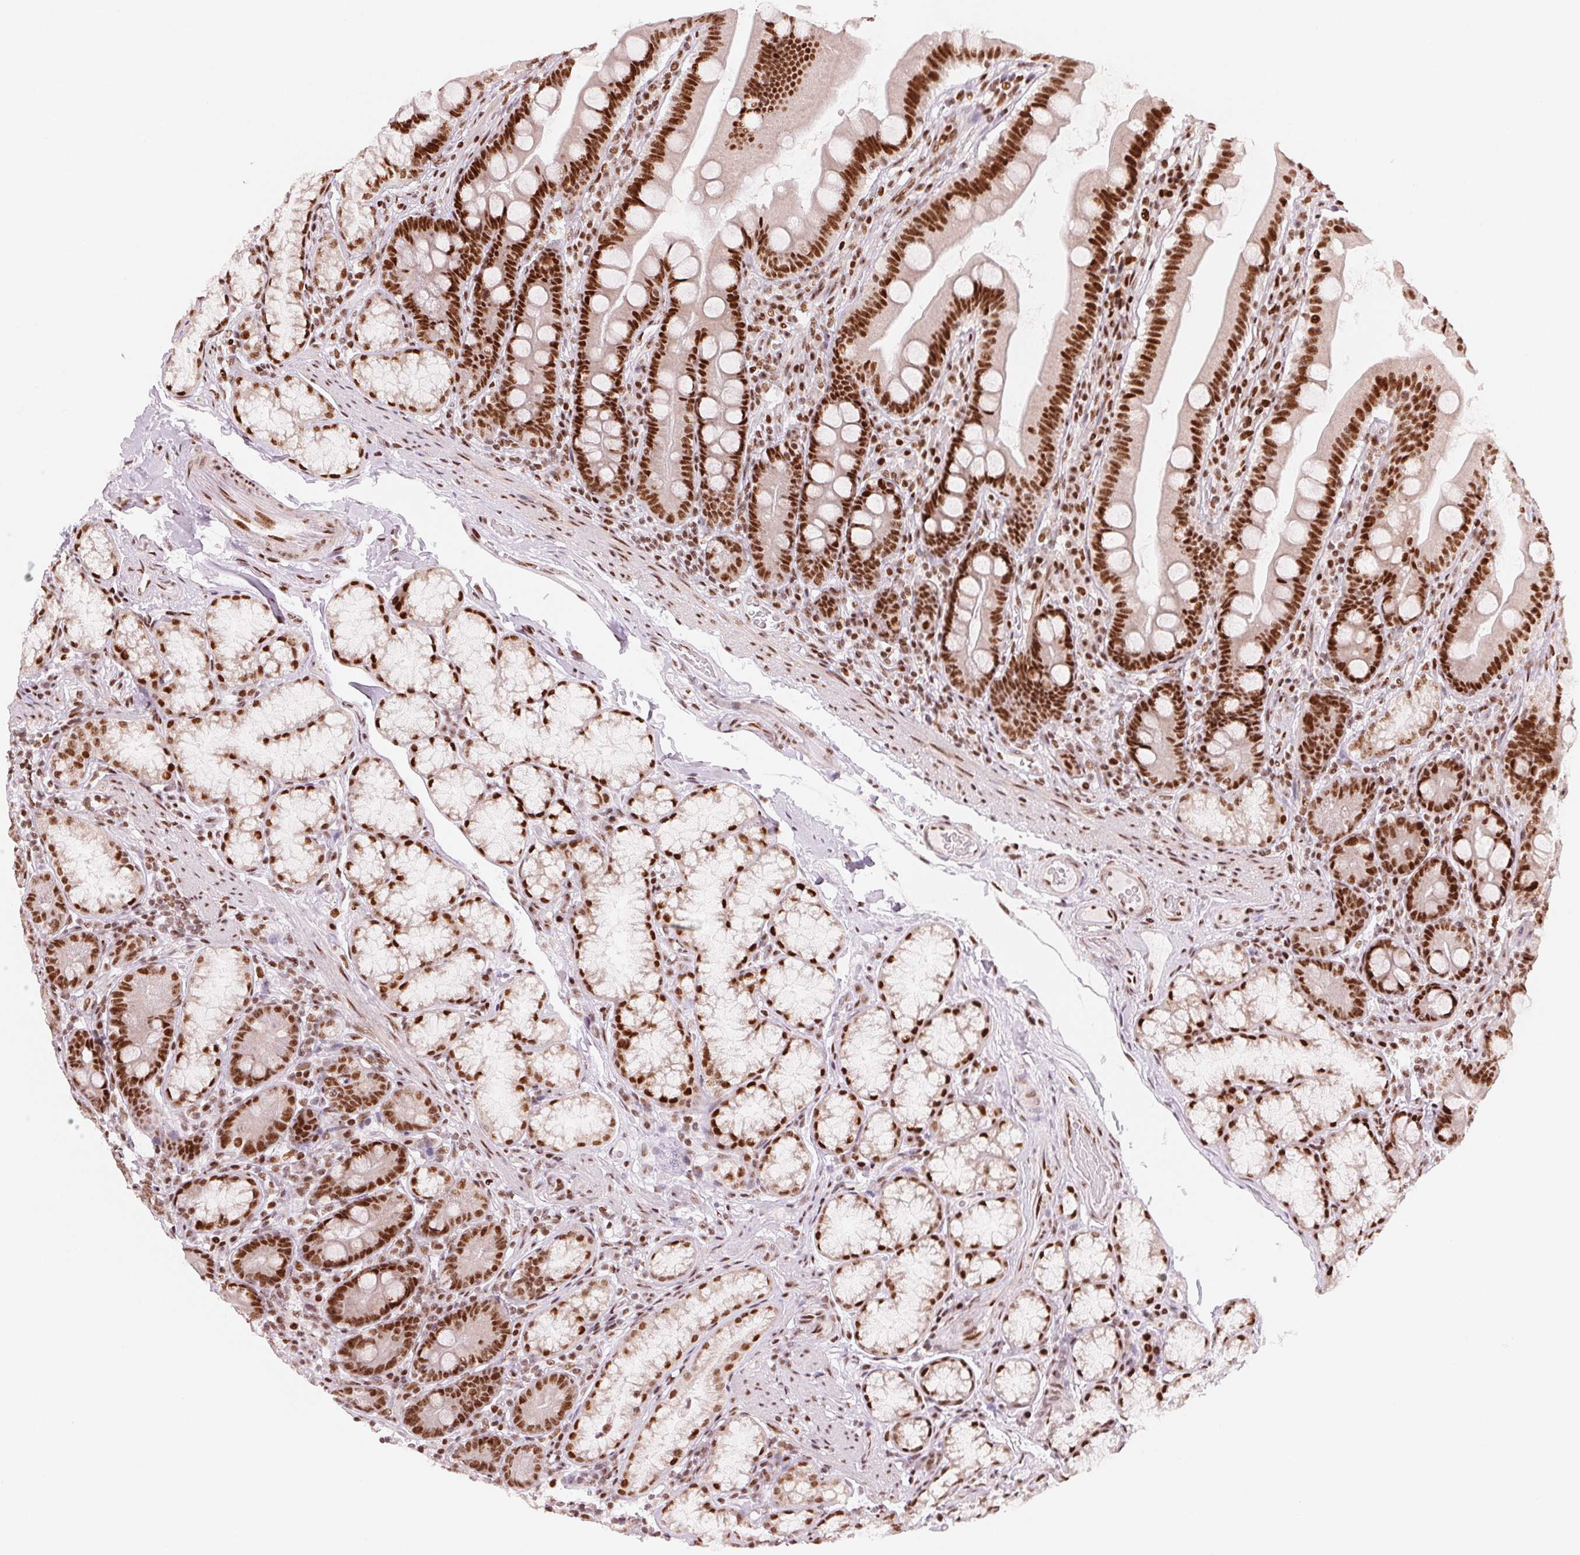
{"staining": {"intensity": "strong", "quantity": ">75%", "location": "nuclear"}, "tissue": "duodenum", "cell_type": "Glandular cells", "image_type": "normal", "snomed": [{"axis": "morphology", "description": "Normal tissue, NOS"}, {"axis": "topography", "description": "Duodenum"}], "caption": "High-magnification brightfield microscopy of unremarkable duodenum stained with DAB (3,3'-diaminobenzidine) (brown) and counterstained with hematoxylin (blue). glandular cells exhibit strong nuclear positivity is appreciated in approximately>75% of cells.", "gene": "NXF1", "patient": {"sex": "female", "age": 67}}